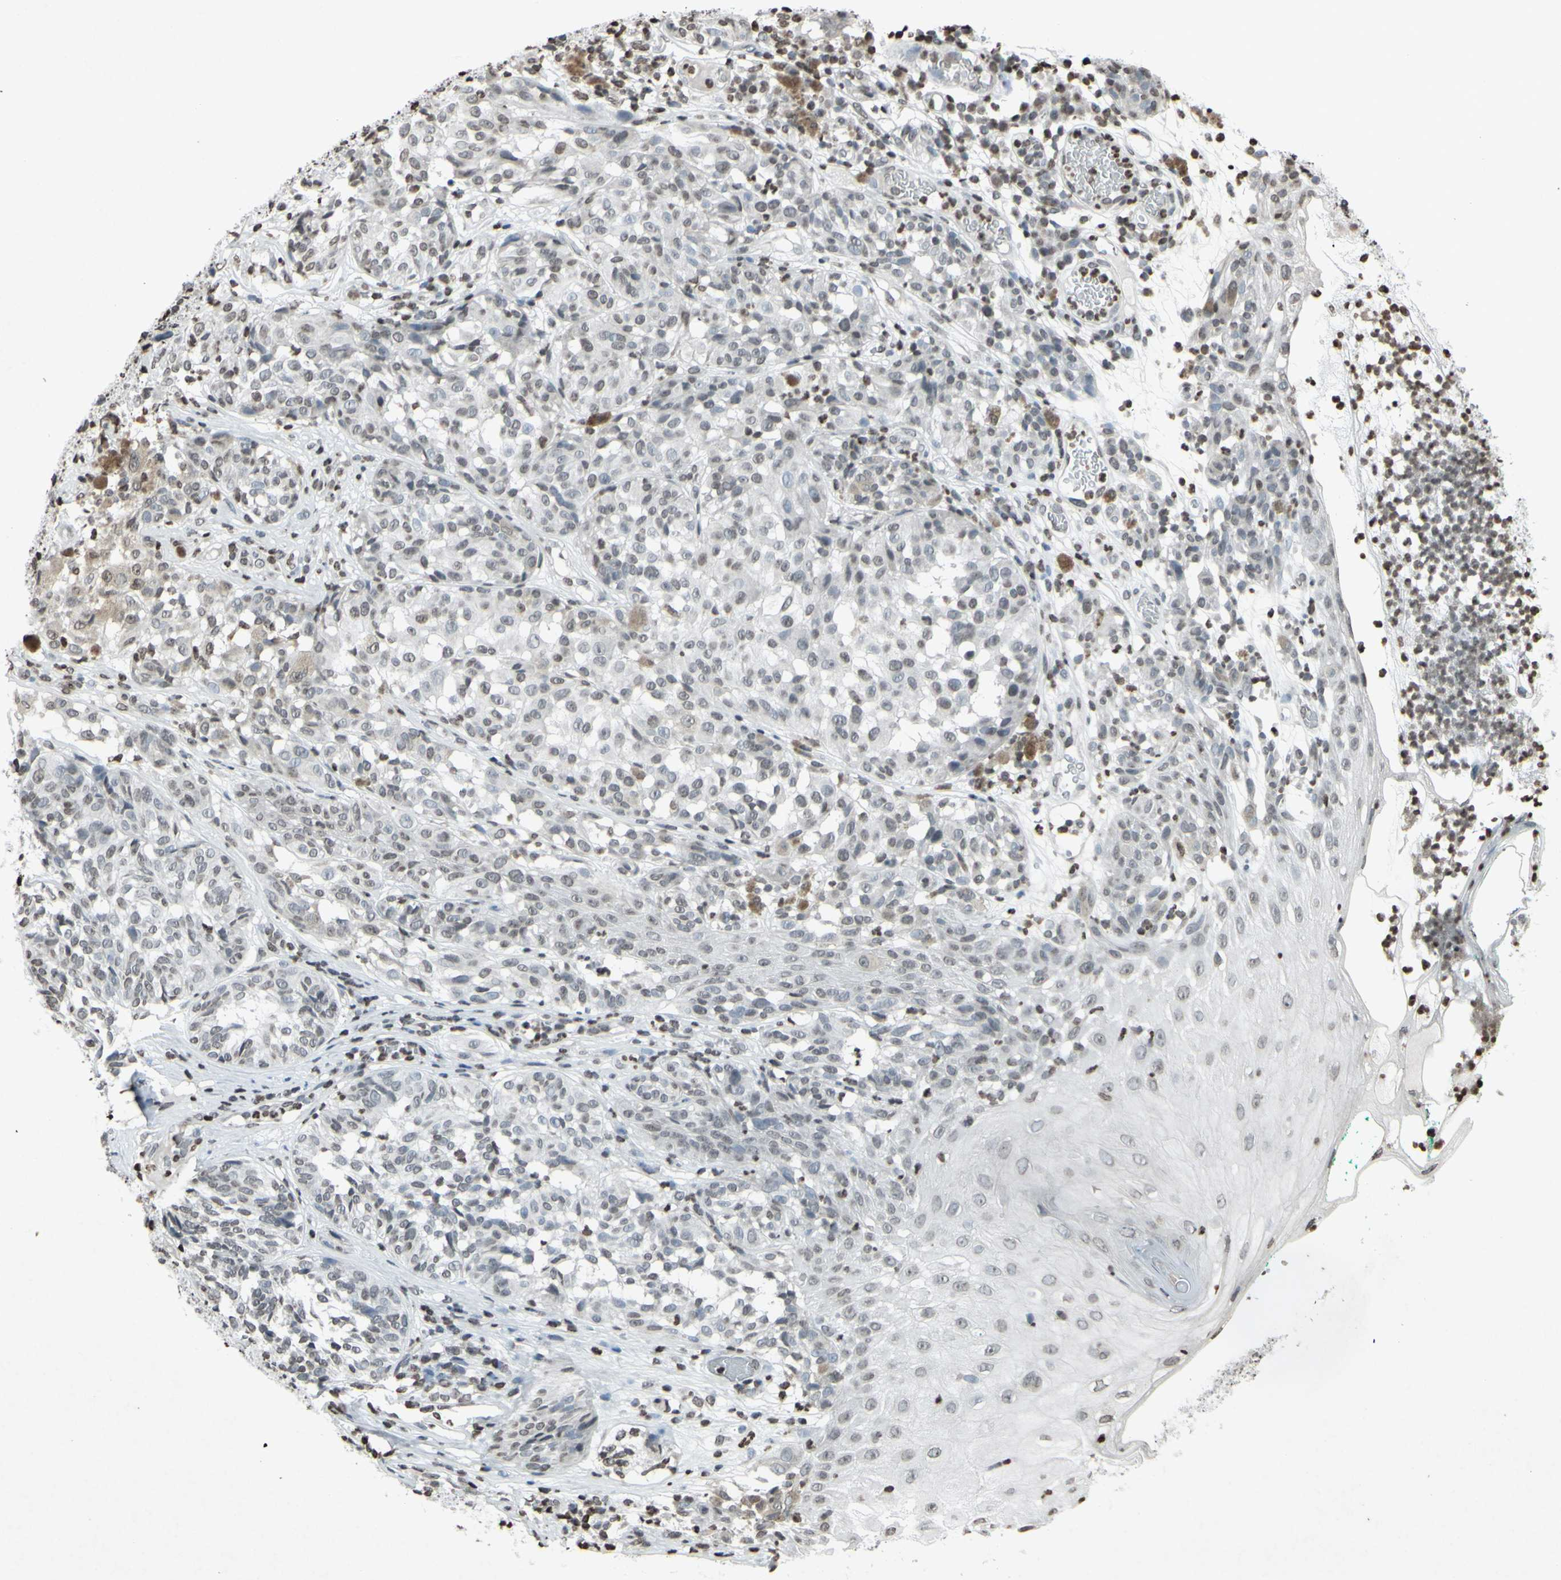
{"staining": {"intensity": "weak", "quantity": "<25%", "location": "cytoplasmic/membranous"}, "tissue": "melanoma", "cell_type": "Tumor cells", "image_type": "cancer", "snomed": [{"axis": "morphology", "description": "Malignant melanoma, NOS"}, {"axis": "topography", "description": "Skin"}], "caption": "This histopathology image is of malignant melanoma stained with IHC to label a protein in brown with the nuclei are counter-stained blue. There is no staining in tumor cells.", "gene": "CD79B", "patient": {"sex": "female", "age": 46}}